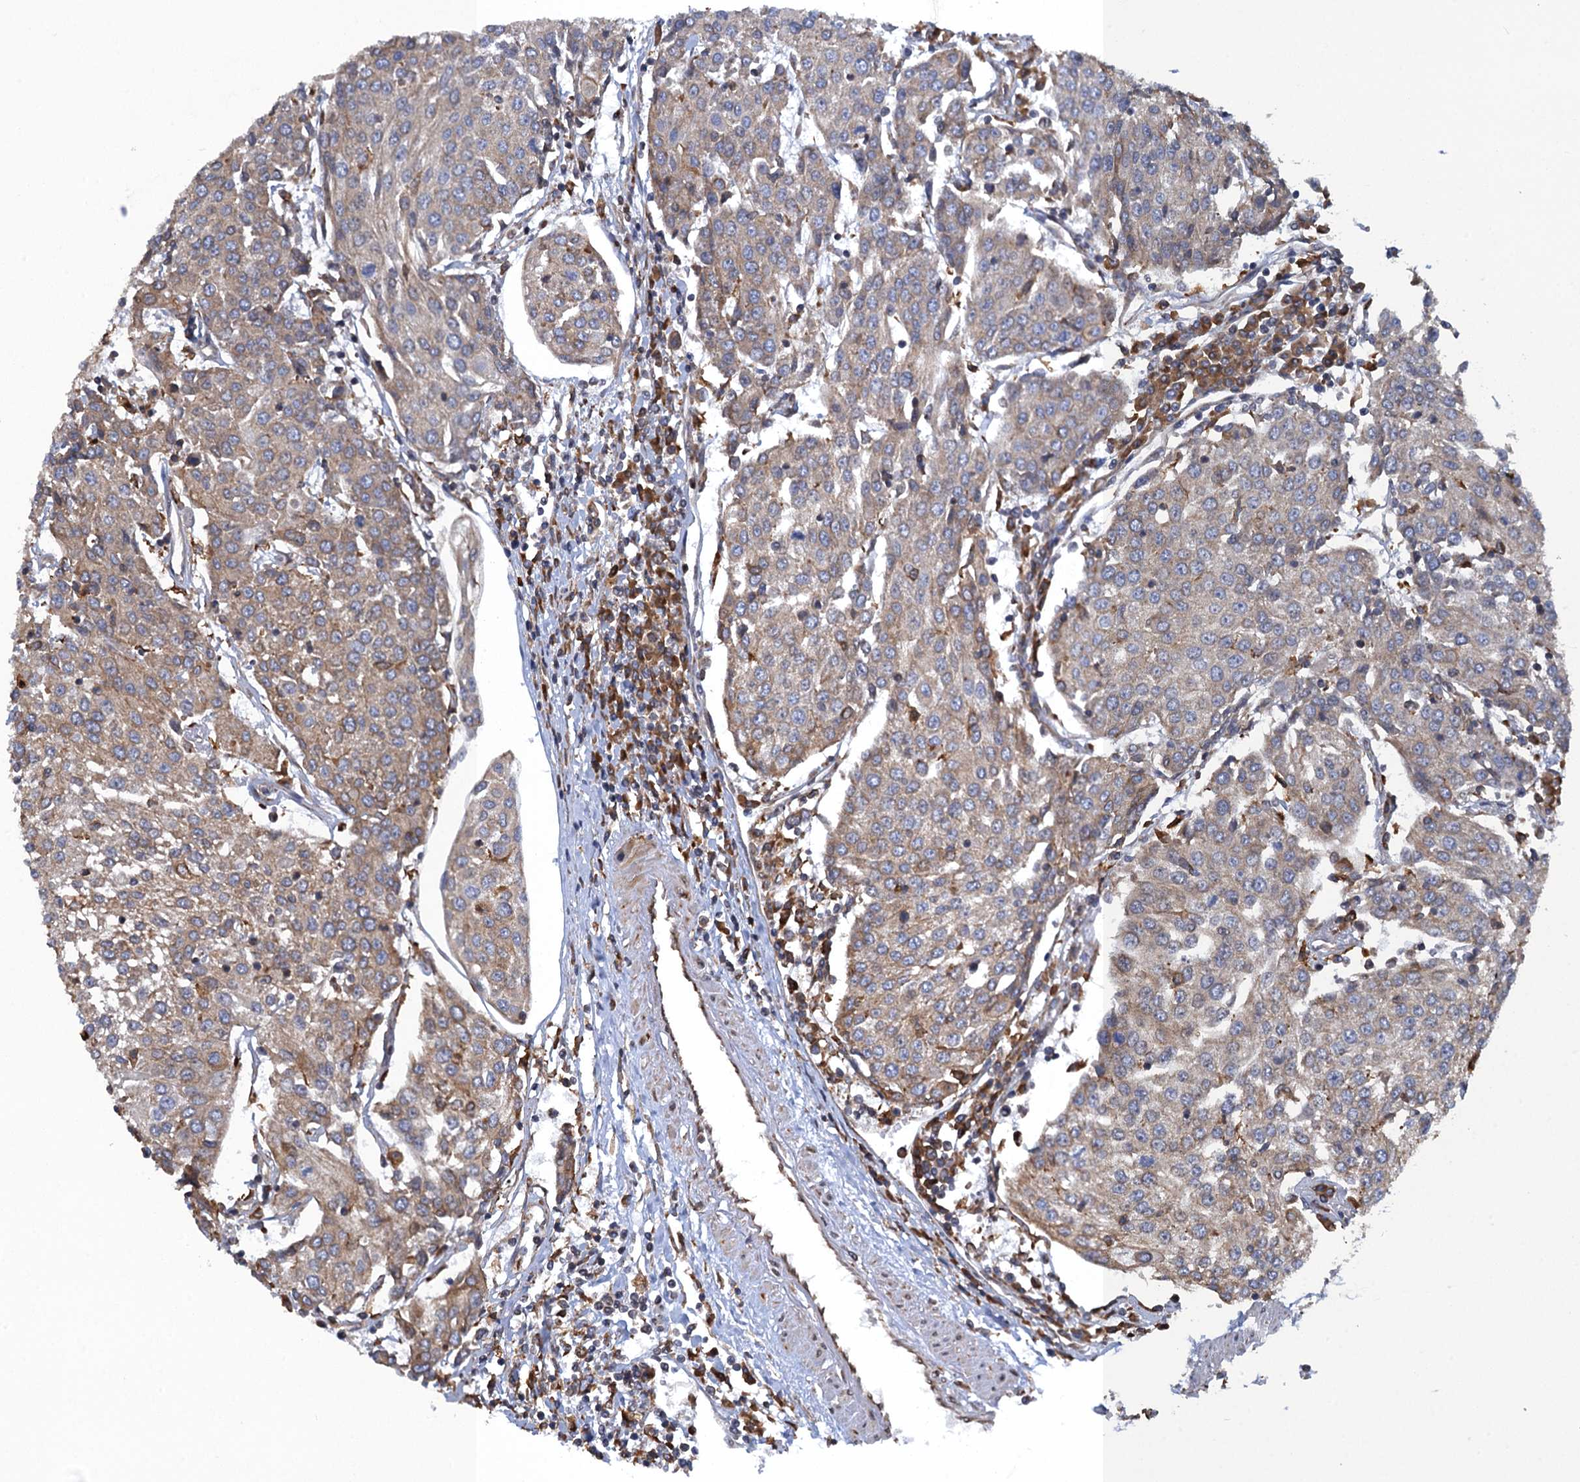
{"staining": {"intensity": "weak", "quantity": "<25%", "location": "cytoplasmic/membranous"}, "tissue": "urothelial cancer", "cell_type": "Tumor cells", "image_type": "cancer", "snomed": [{"axis": "morphology", "description": "Urothelial carcinoma, High grade"}, {"axis": "topography", "description": "Urinary bladder"}], "caption": "Human high-grade urothelial carcinoma stained for a protein using IHC demonstrates no expression in tumor cells.", "gene": "ARMC5", "patient": {"sex": "female", "age": 85}}